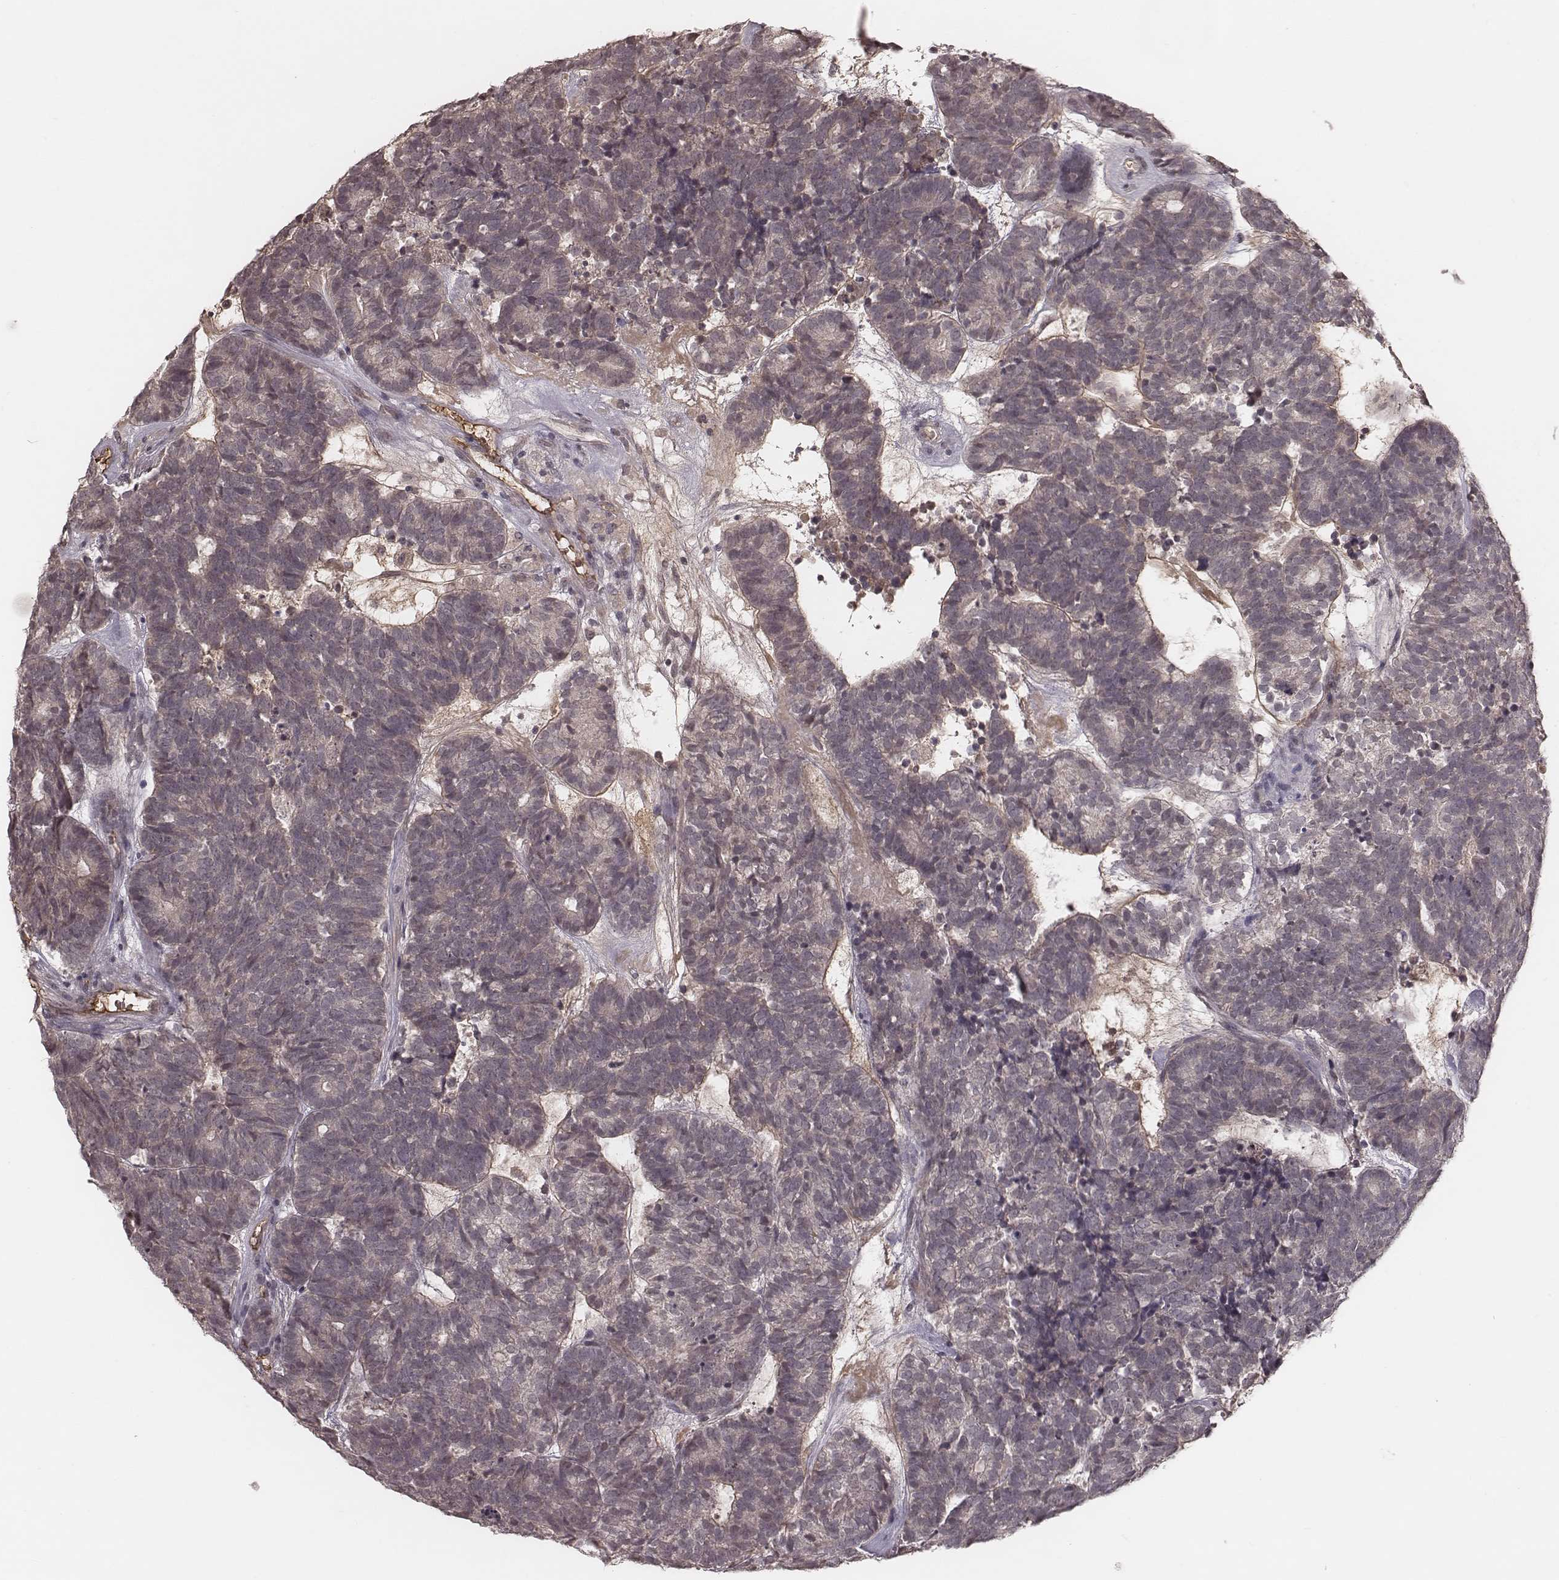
{"staining": {"intensity": "negative", "quantity": "none", "location": "none"}, "tissue": "head and neck cancer", "cell_type": "Tumor cells", "image_type": "cancer", "snomed": [{"axis": "morphology", "description": "Adenocarcinoma, NOS"}, {"axis": "topography", "description": "Head-Neck"}], "caption": "This is an immunohistochemistry (IHC) photomicrograph of human head and neck adenocarcinoma. There is no expression in tumor cells.", "gene": "IL5", "patient": {"sex": "female", "age": 81}}